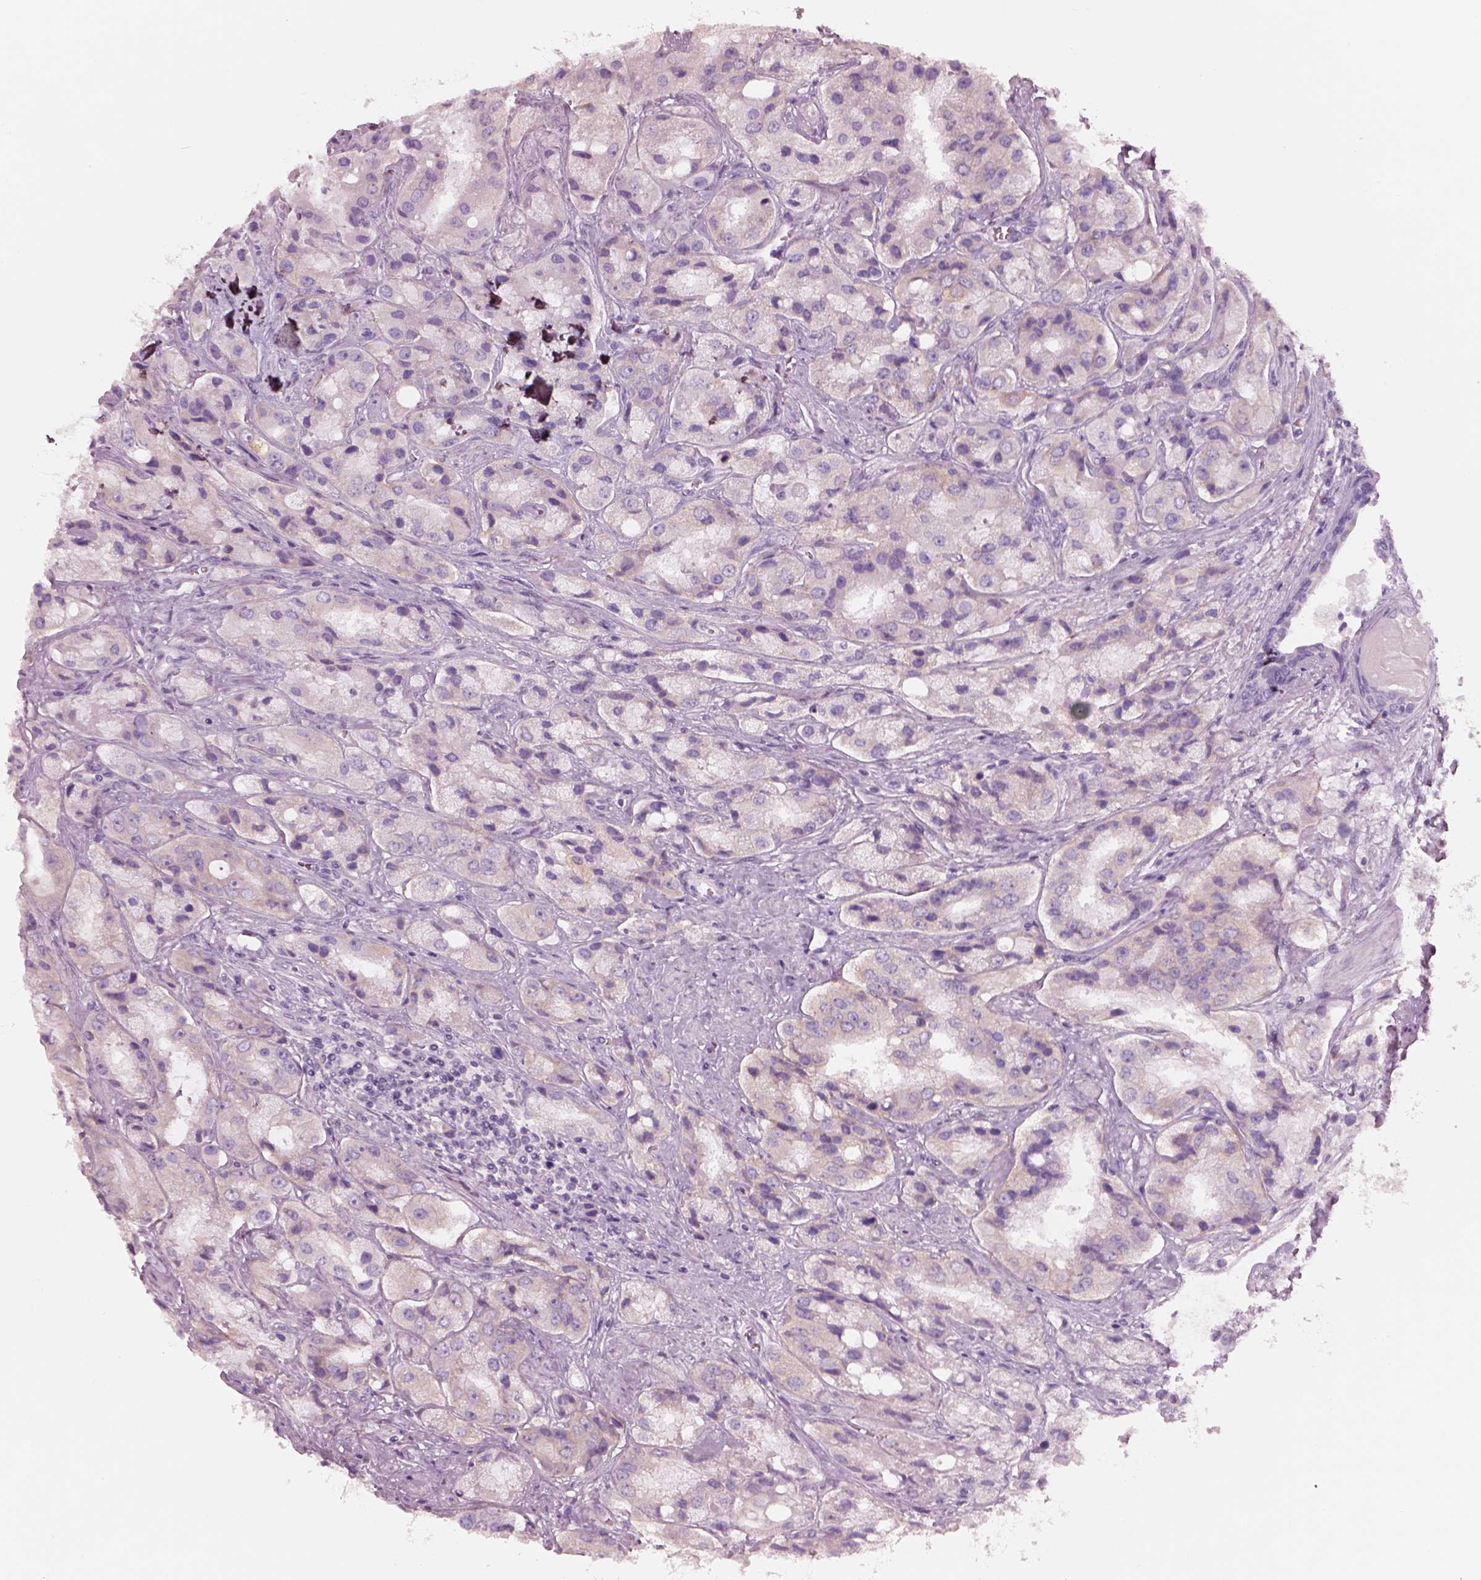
{"staining": {"intensity": "negative", "quantity": "none", "location": "none"}, "tissue": "prostate cancer", "cell_type": "Tumor cells", "image_type": "cancer", "snomed": [{"axis": "morphology", "description": "Adenocarcinoma, Low grade"}, {"axis": "topography", "description": "Prostate"}], "caption": "High power microscopy micrograph of an immunohistochemistry photomicrograph of low-grade adenocarcinoma (prostate), revealing no significant staining in tumor cells.", "gene": "SLC27A2", "patient": {"sex": "male", "age": 69}}